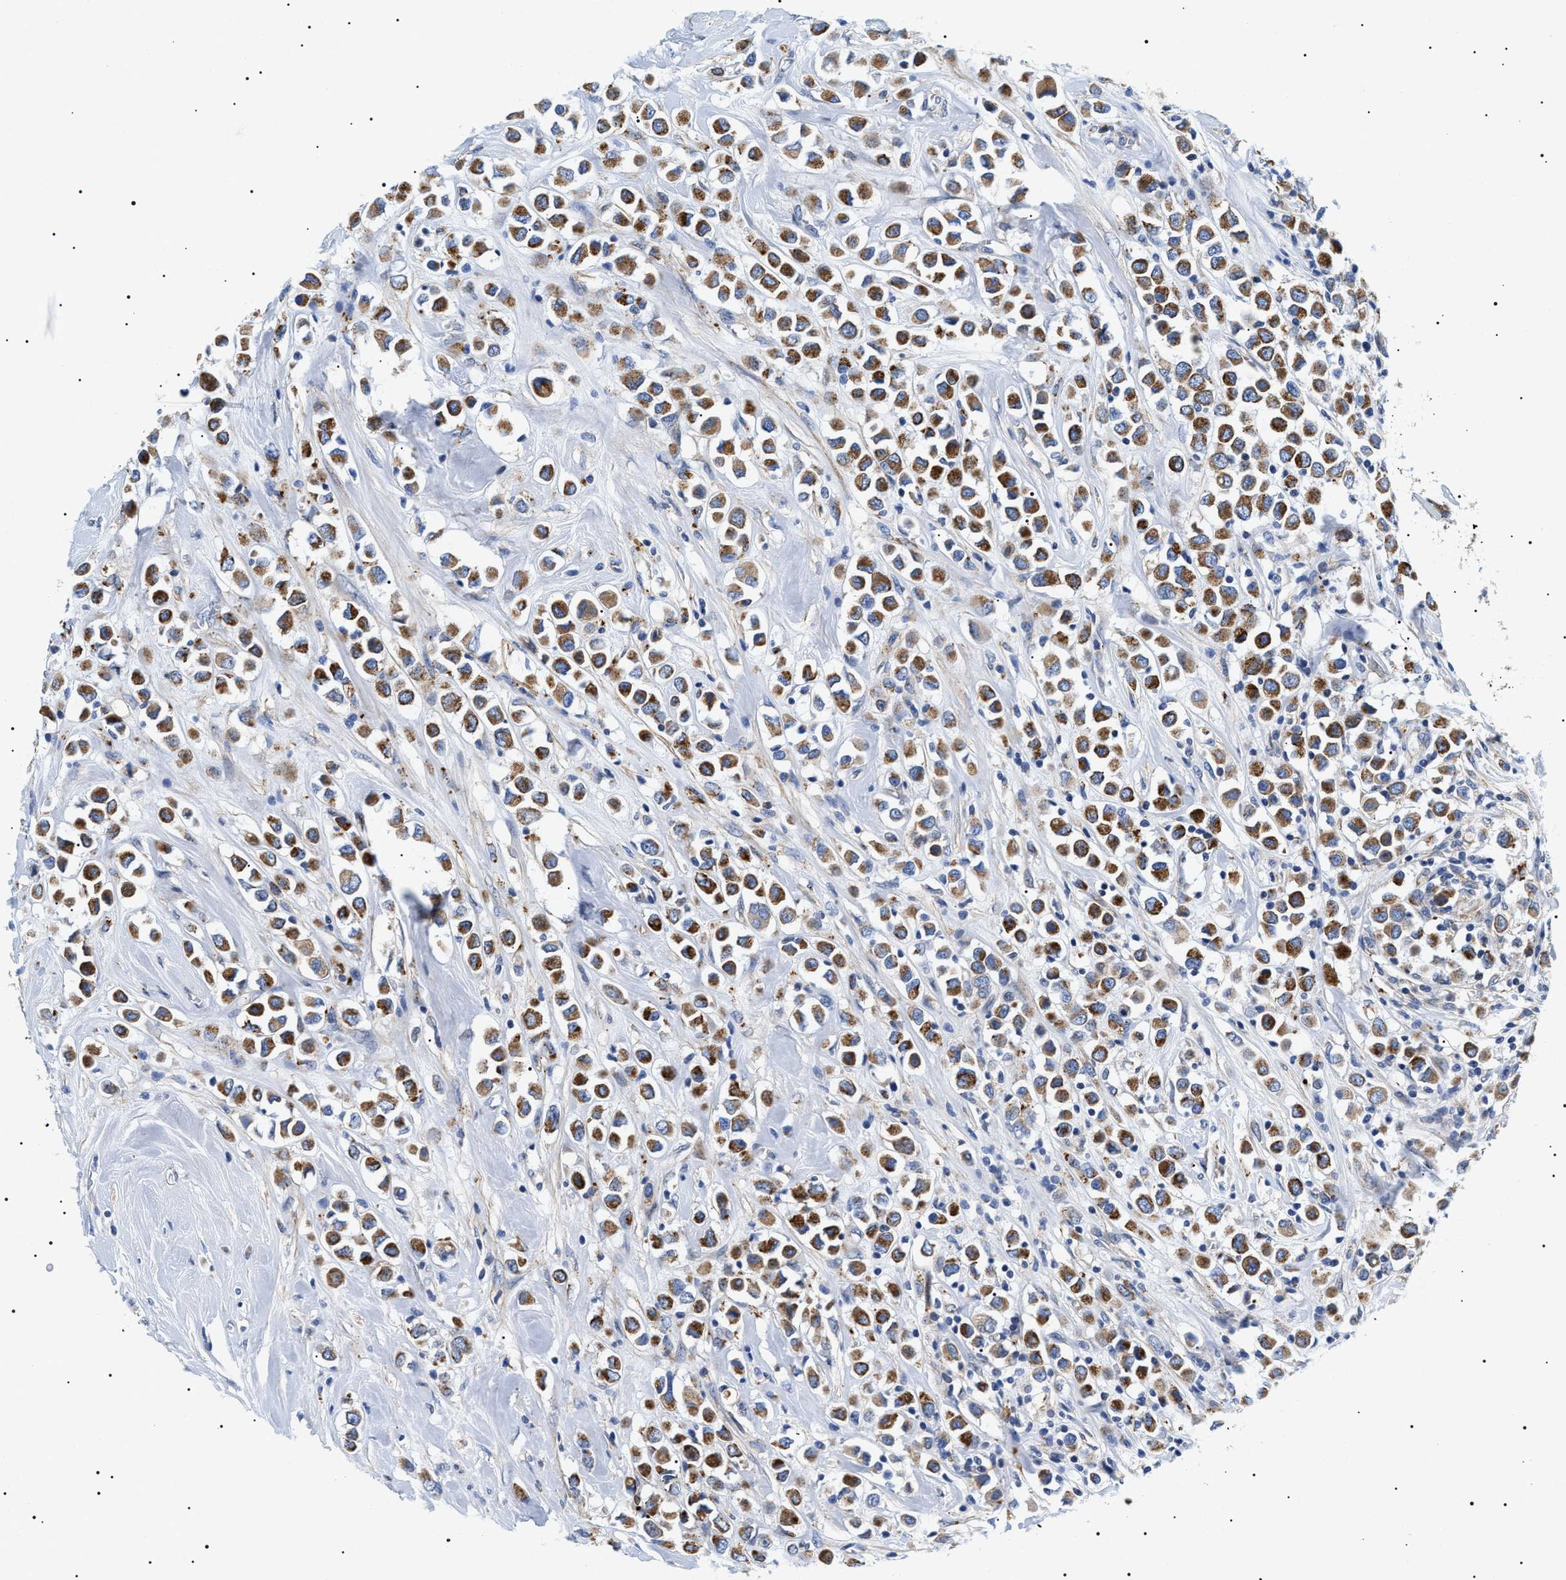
{"staining": {"intensity": "strong", "quantity": ">75%", "location": "cytoplasmic/membranous"}, "tissue": "breast cancer", "cell_type": "Tumor cells", "image_type": "cancer", "snomed": [{"axis": "morphology", "description": "Duct carcinoma"}, {"axis": "topography", "description": "Breast"}], "caption": "The image demonstrates staining of invasive ductal carcinoma (breast), revealing strong cytoplasmic/membranous protein expression (brown color) within tumor cells. Nuclei are stained in blue.", "gene": "TMEM222", "patient": {"sex": "female", "age": 61}}